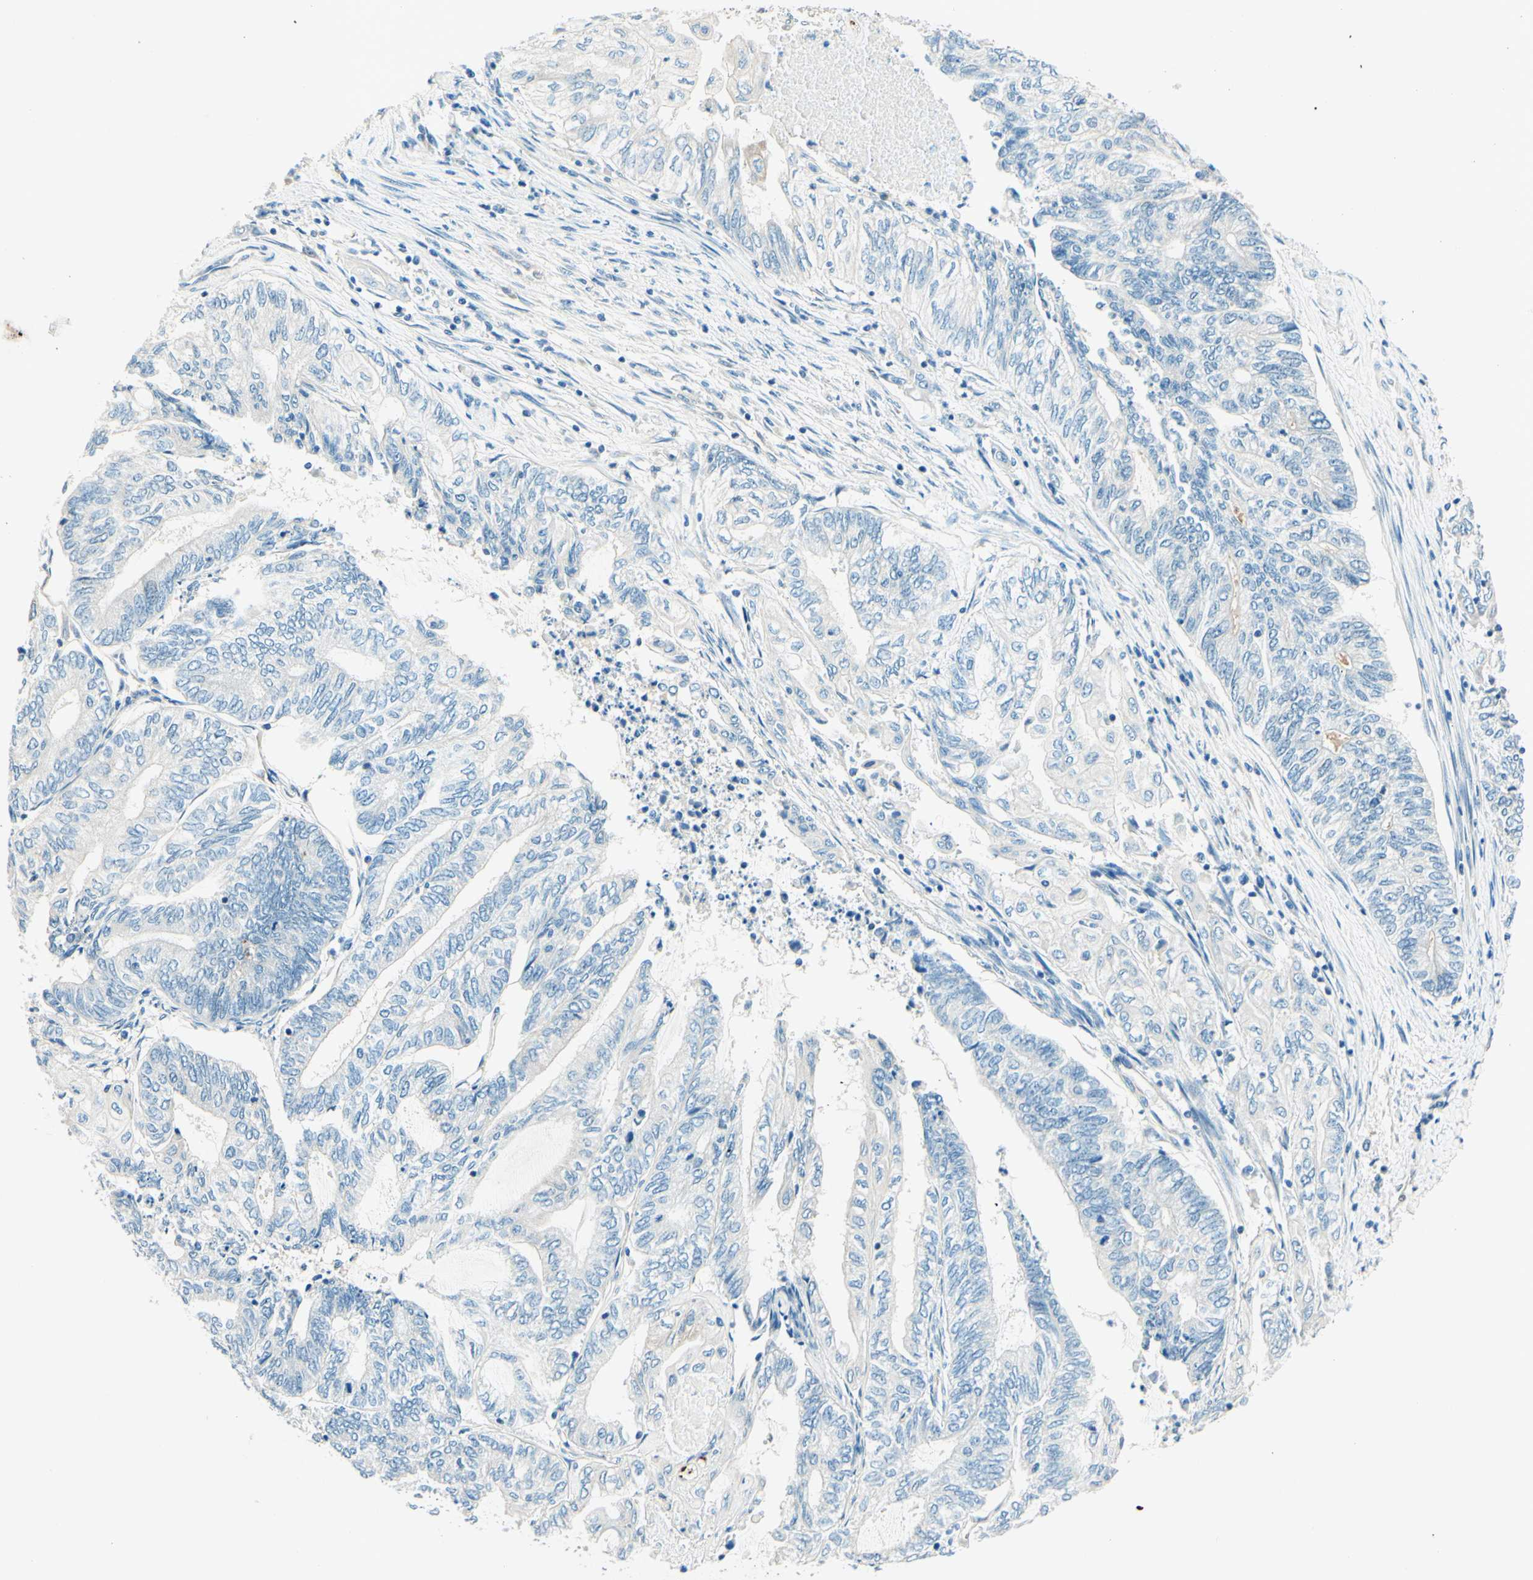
{"staining": {"intensity": "negative", "quantity": "none", "location": "none"}, "tissue": "endometrial cancer", "cell_type": "Tumor cells", "image_type": "cancer", "snomed": [{"axis": "morphology", "description": "Adenocarcinoma, NOS"}, {"axis": "topography", "description": "Uterus"}, {"axis": "topography", "description": "Endometrium"}], "caption": "Adenocarcinoma (endometrial) was stained to show a protein in brown. There is no significant expression in tumor cells. Brightfield microscopy of immunohistochemistry stained with DAB (3,3'-diaminobenzidine) (brown) and hematoxylin (blue), captured at high magnification.", "gene": "TAOK2", "patient": {"sex": "female", "age": 70}}